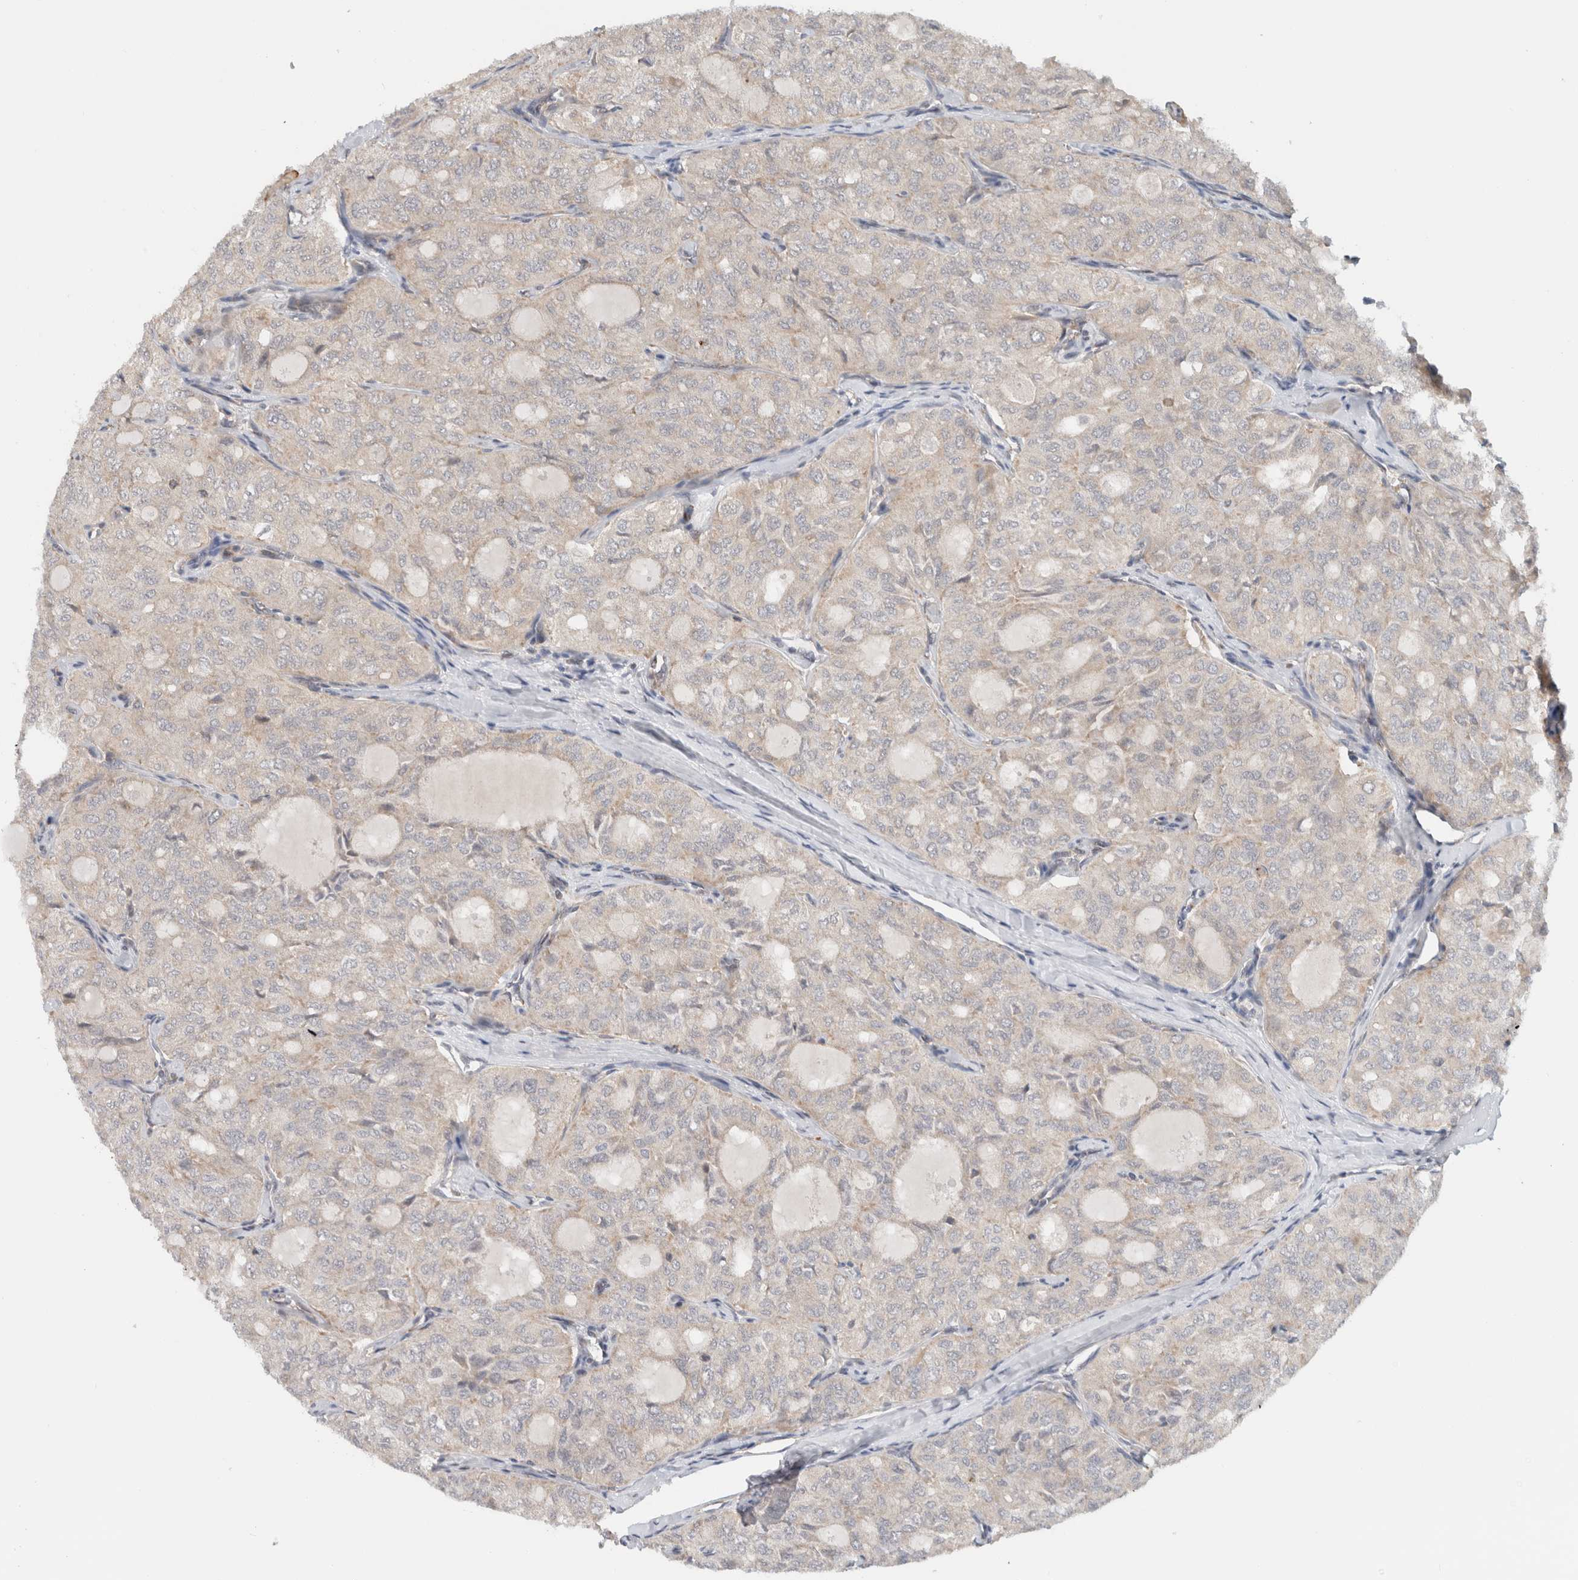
{"staining": {"intensity": "negative", "quantity": "none", "location": "none"}, "tissue": "thyroid cancer", "cell_type": "Tumor cells", "image_type": "cancer", "snomed": [{"axis": "morphology", "description": "Follicular adenoma carcinoma, NOS"}, {"axis": "topography", "description": "Thyroid gland"}], "caption": "This is a micrograph of immunohistochemistry (IHC) staining of thyroid cancer (follicular adenoma carcinoma), which shows no expression in tumor cells. (Stains: DAB IHC with hematoxylin counter stain, Microscopy: brightfield microscopy at high magnification).", "gene": "CMC2", "patient": {"sex": "male", "age": 75}}